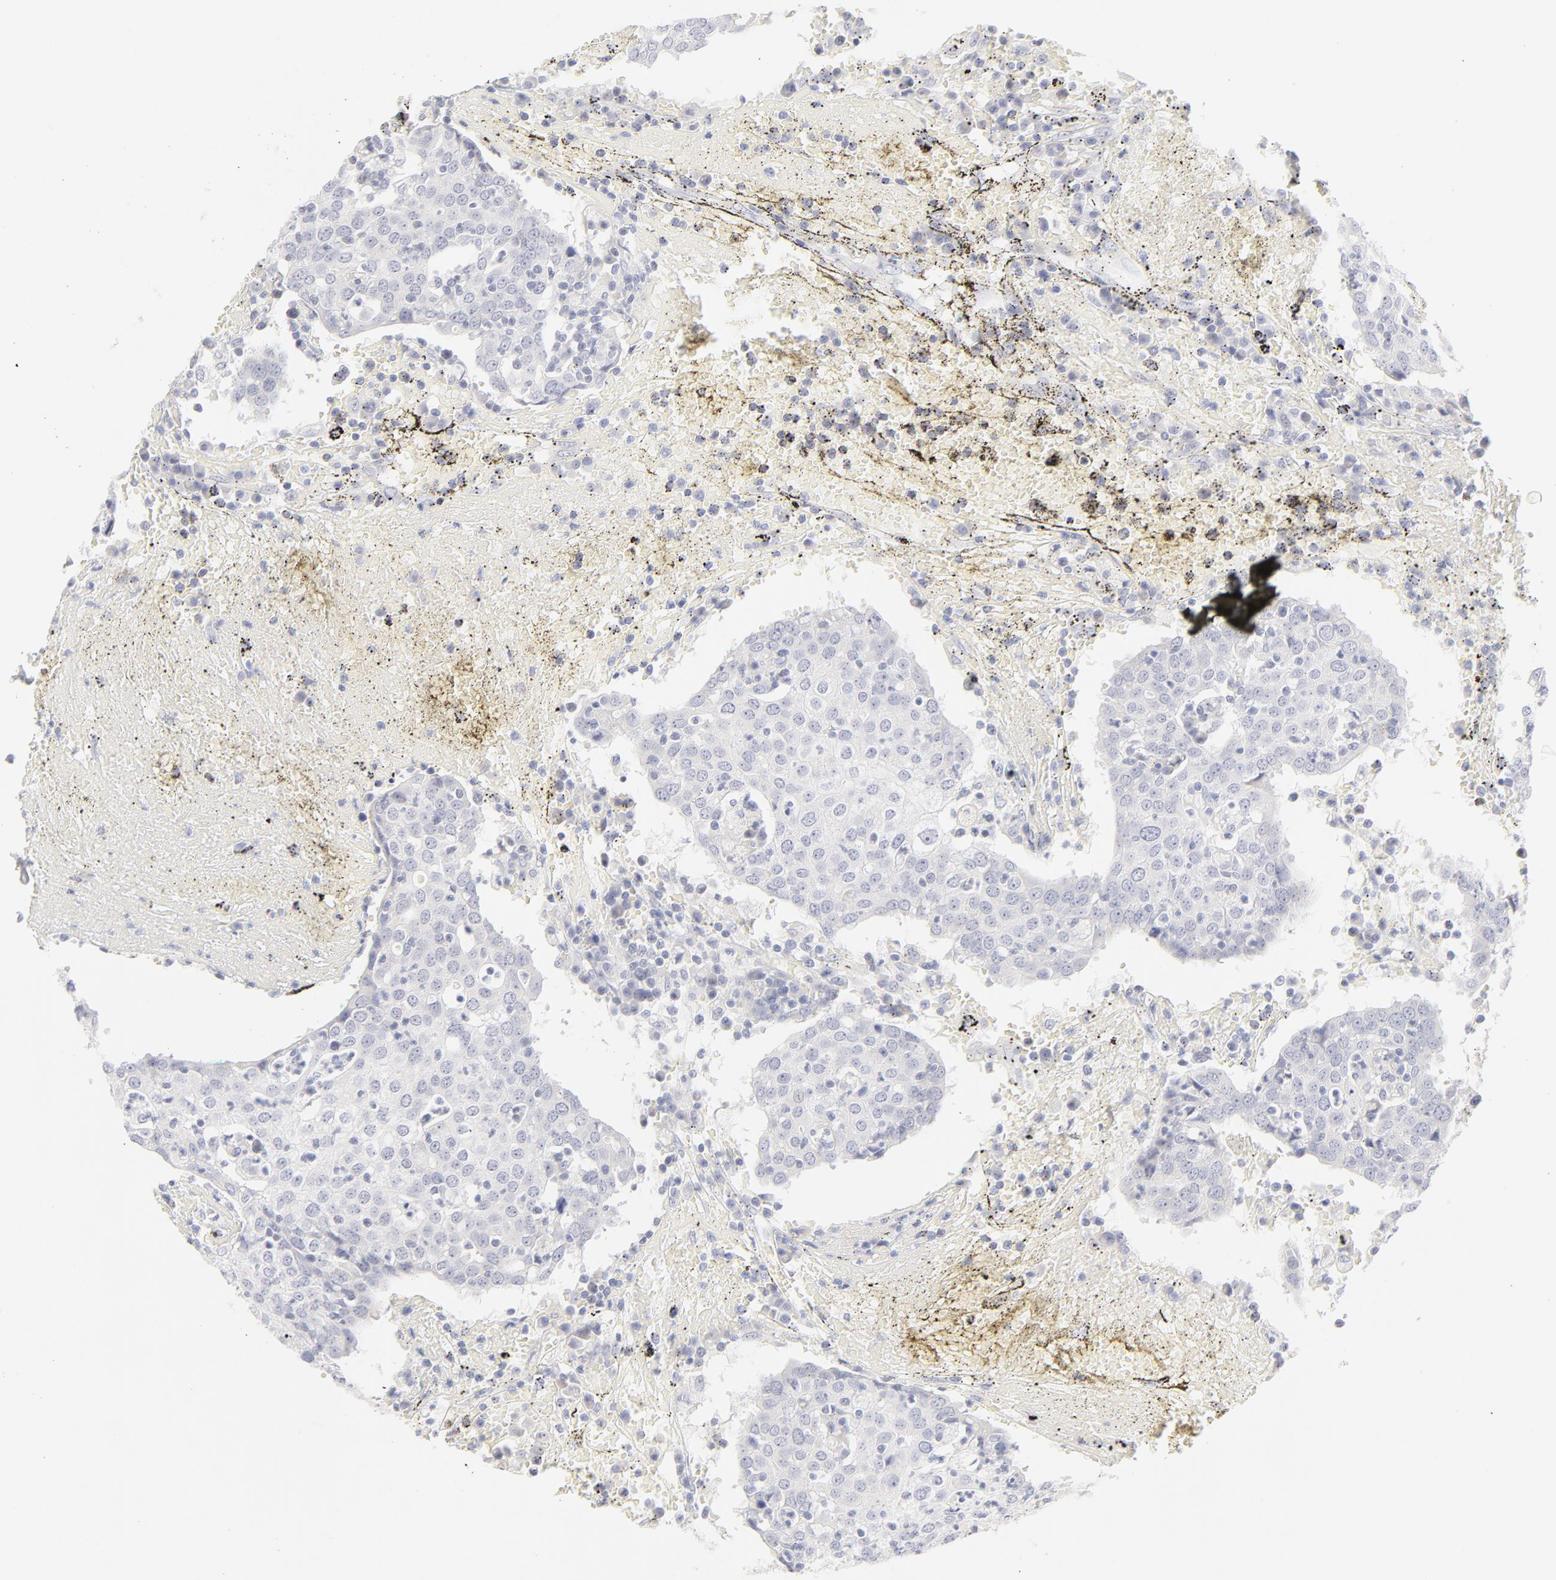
{"staining": {"intensity": "negative", "quantity": "none", "location": "none"}, "tissue": "head and neck cancer", "cell_type": "Tumor cells", "image_type": "cancer", "snomed": [{"axis": "morphology", "description": "Adenocarcinoma, NOS"}, {"axis": "topography", "description": "Salivary gland"}, {"axis": "topography", "description": "Head-Neck"}], "caption": "This photomicrograph is of head and neck adenocarcinoma stained with immunohistochemistry to label a protein in brown with the nuclei are counter-stained blue. There is no positivity in tumor cells.", "gene": "NPNT", "patient": {"sex": "female", "age": 65}}